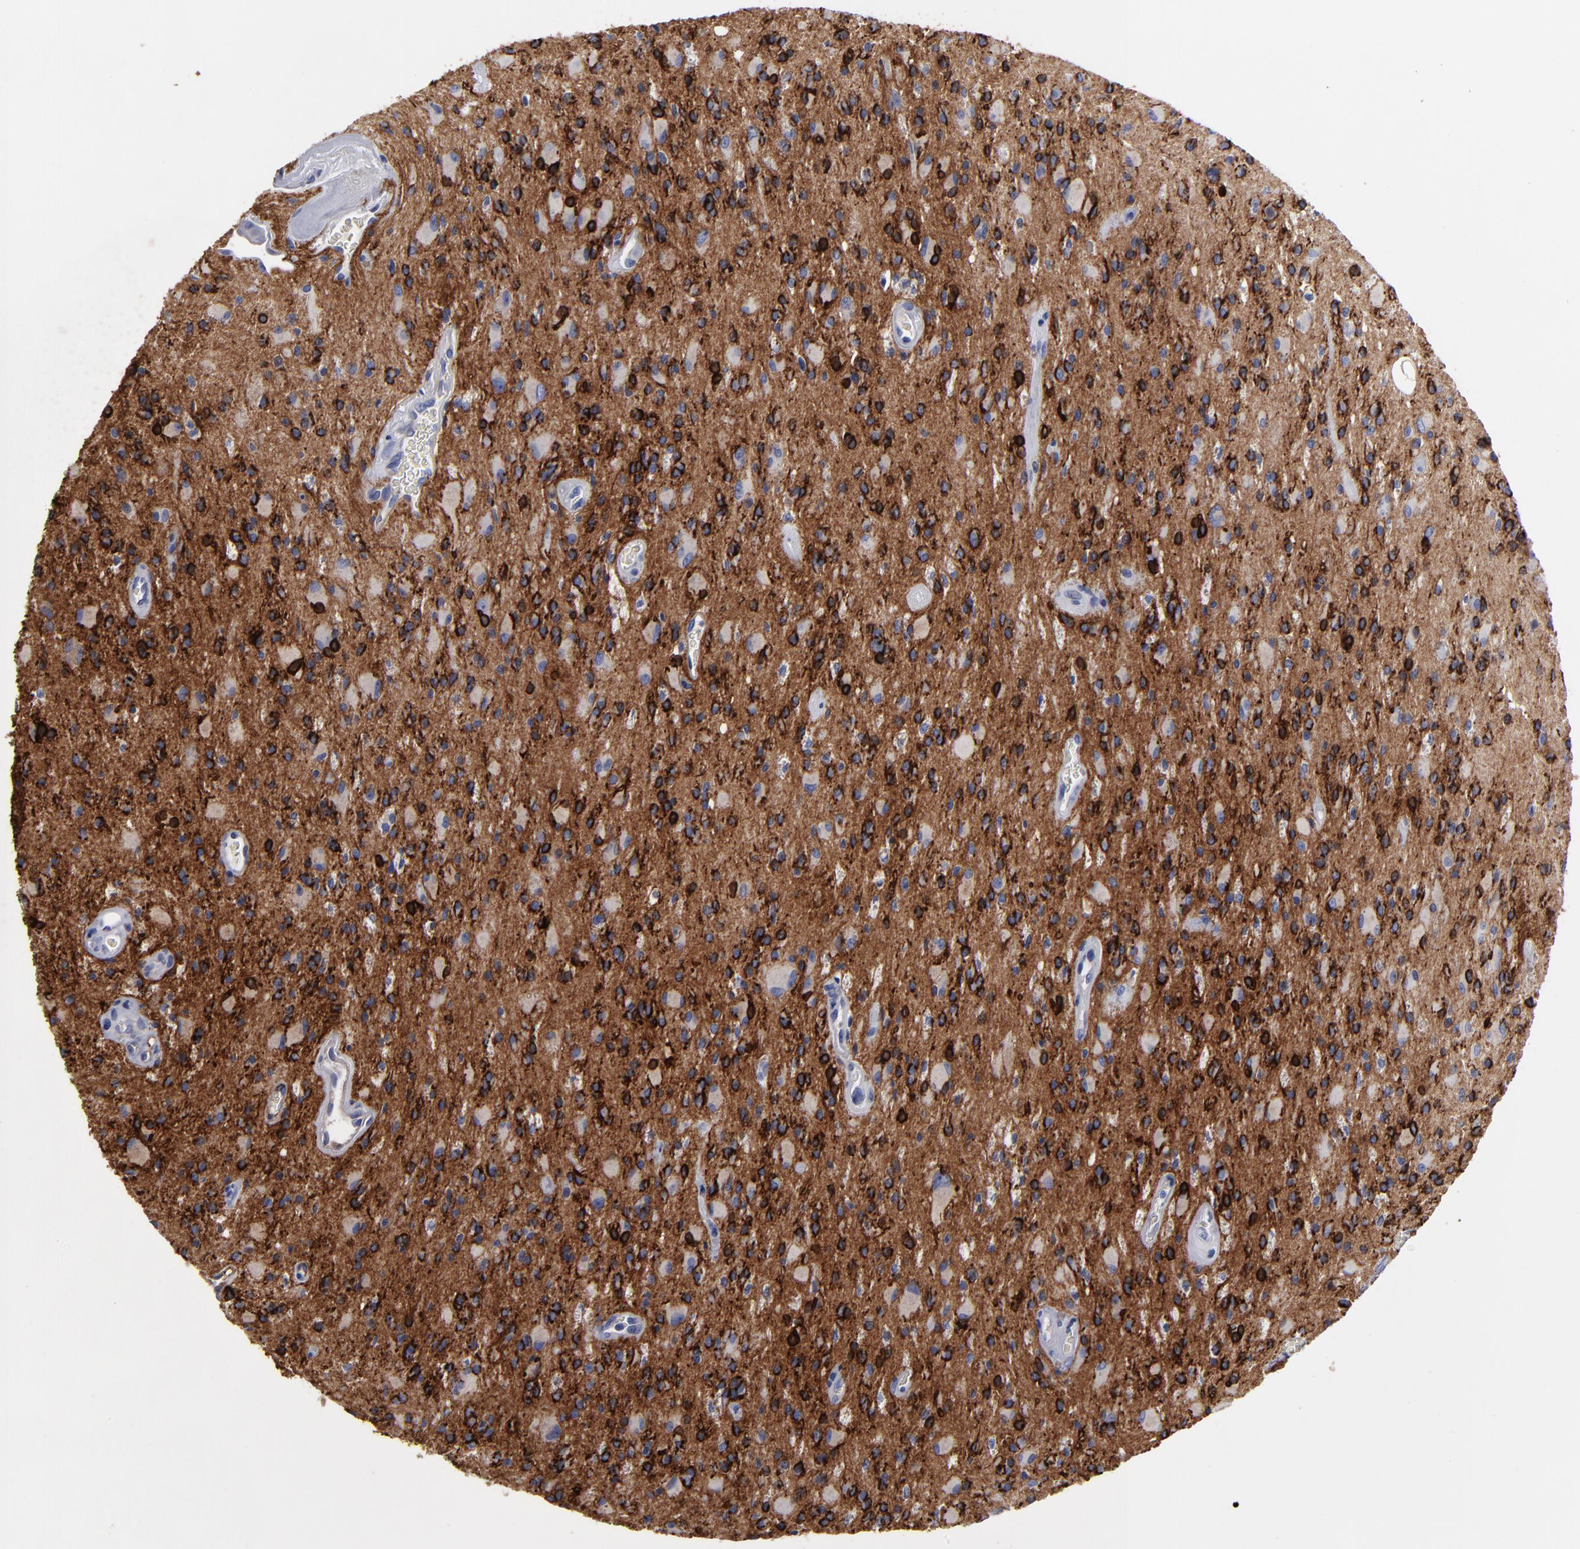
{"staining": {"intensity": "negative", "quantity": "none", "location": "none"}, "tissue": "glioma", "cell_type": "Tumor cells", "image_type": "cancer", "snomed": [{"axis": "morphology", "description": "Glioma, malignant, Low grade"}, {"axis": "topography", "description": "Brain"}], "caption": "Glioma was stained to show a protein in brown. There is no significant expression in tumor cells.", "gene": "CADM3", "patient": {"sex": "male", "age": 58}}